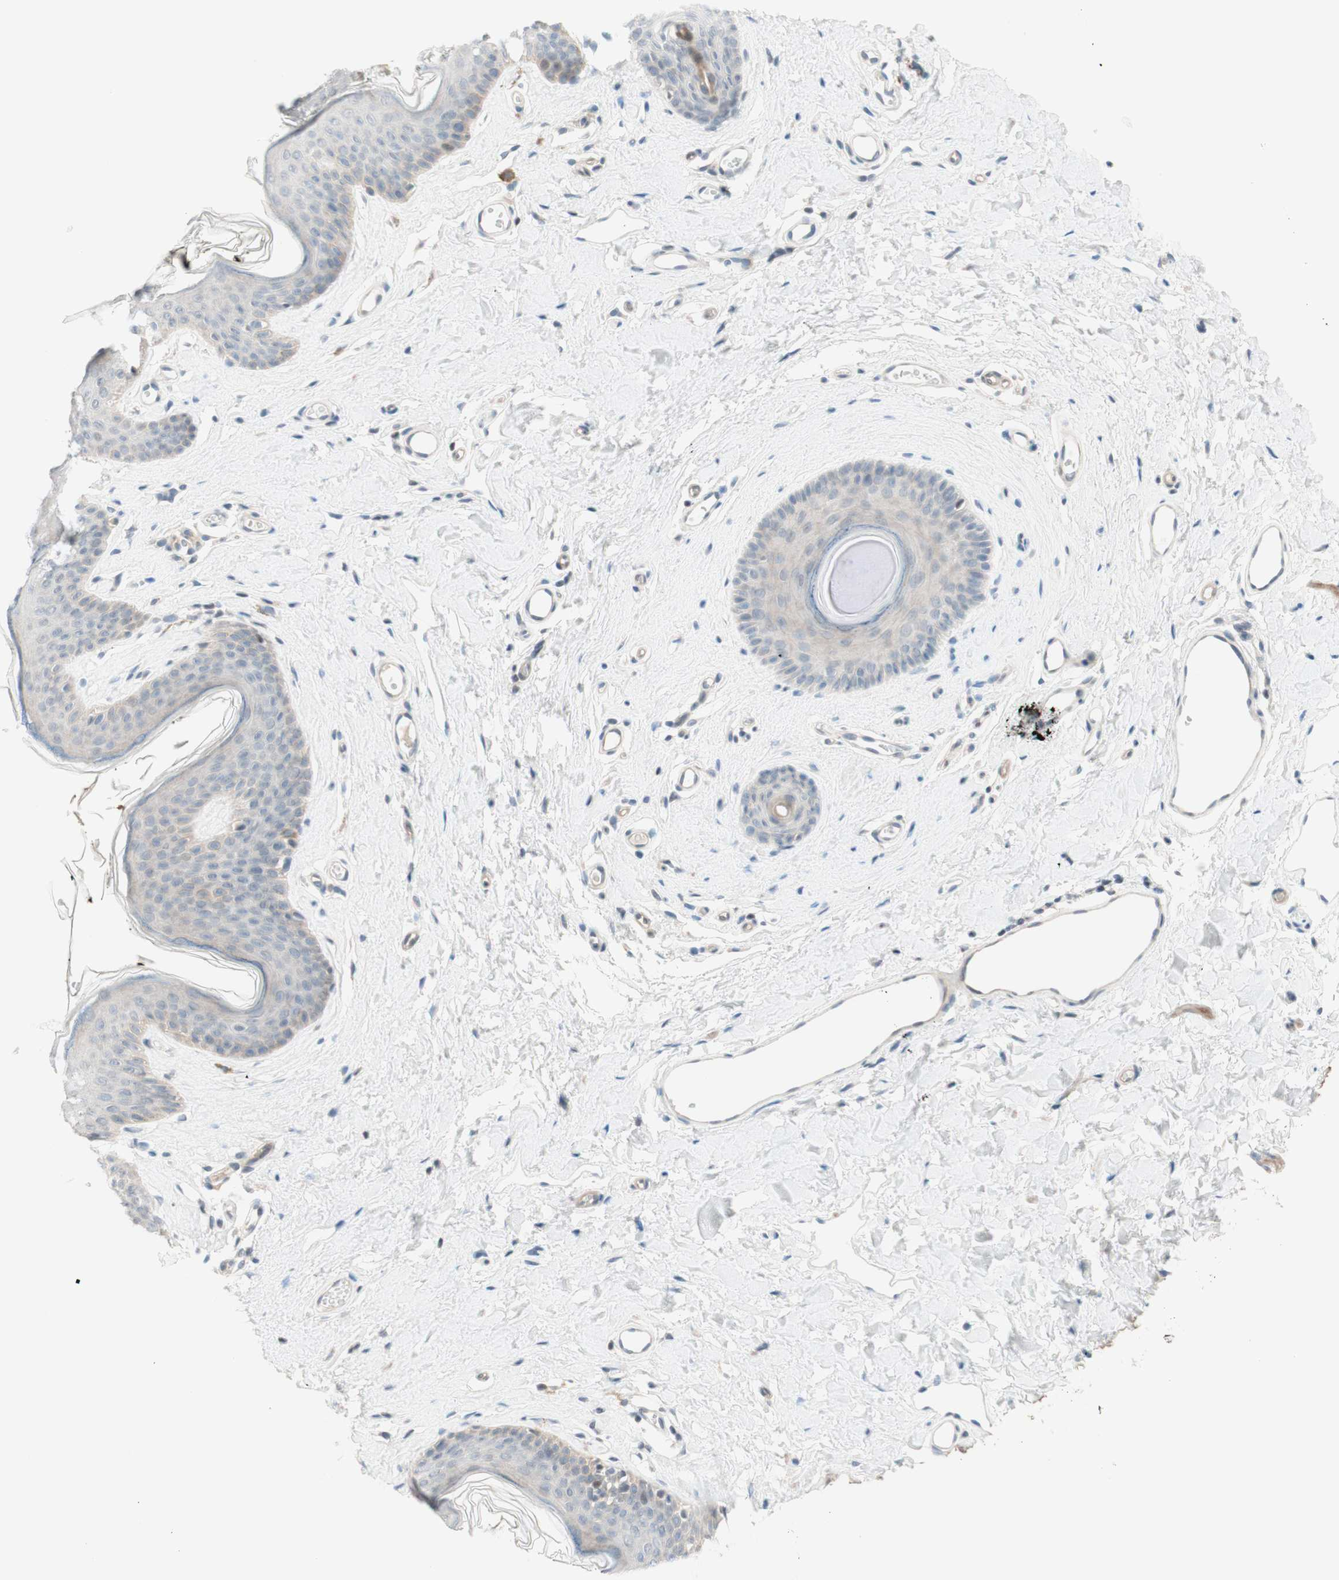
{"staining": {"intensity": "moderate", "quantity": "<25%", "location": "cytoplasmic/membranous"}, "tissue": "skin", "cell_type": "Epidermal cells", "image_type": "normal", "snomed": [{"axis": "morphology", "description": "Normal tissue, NOS"}, {"axis": "morphology", "description": "Inflammation, NOS"}, {"axis": "topography", "description": "Vulva"}], "caption": "Immunohistochemical staining of normal skin displays <25% levels of moderate cytoplasmic/membranous protein positivity in about <25% of epidermal cells.", "gene": "JPH1", "patient": {"sex": "female", "age": 84}}